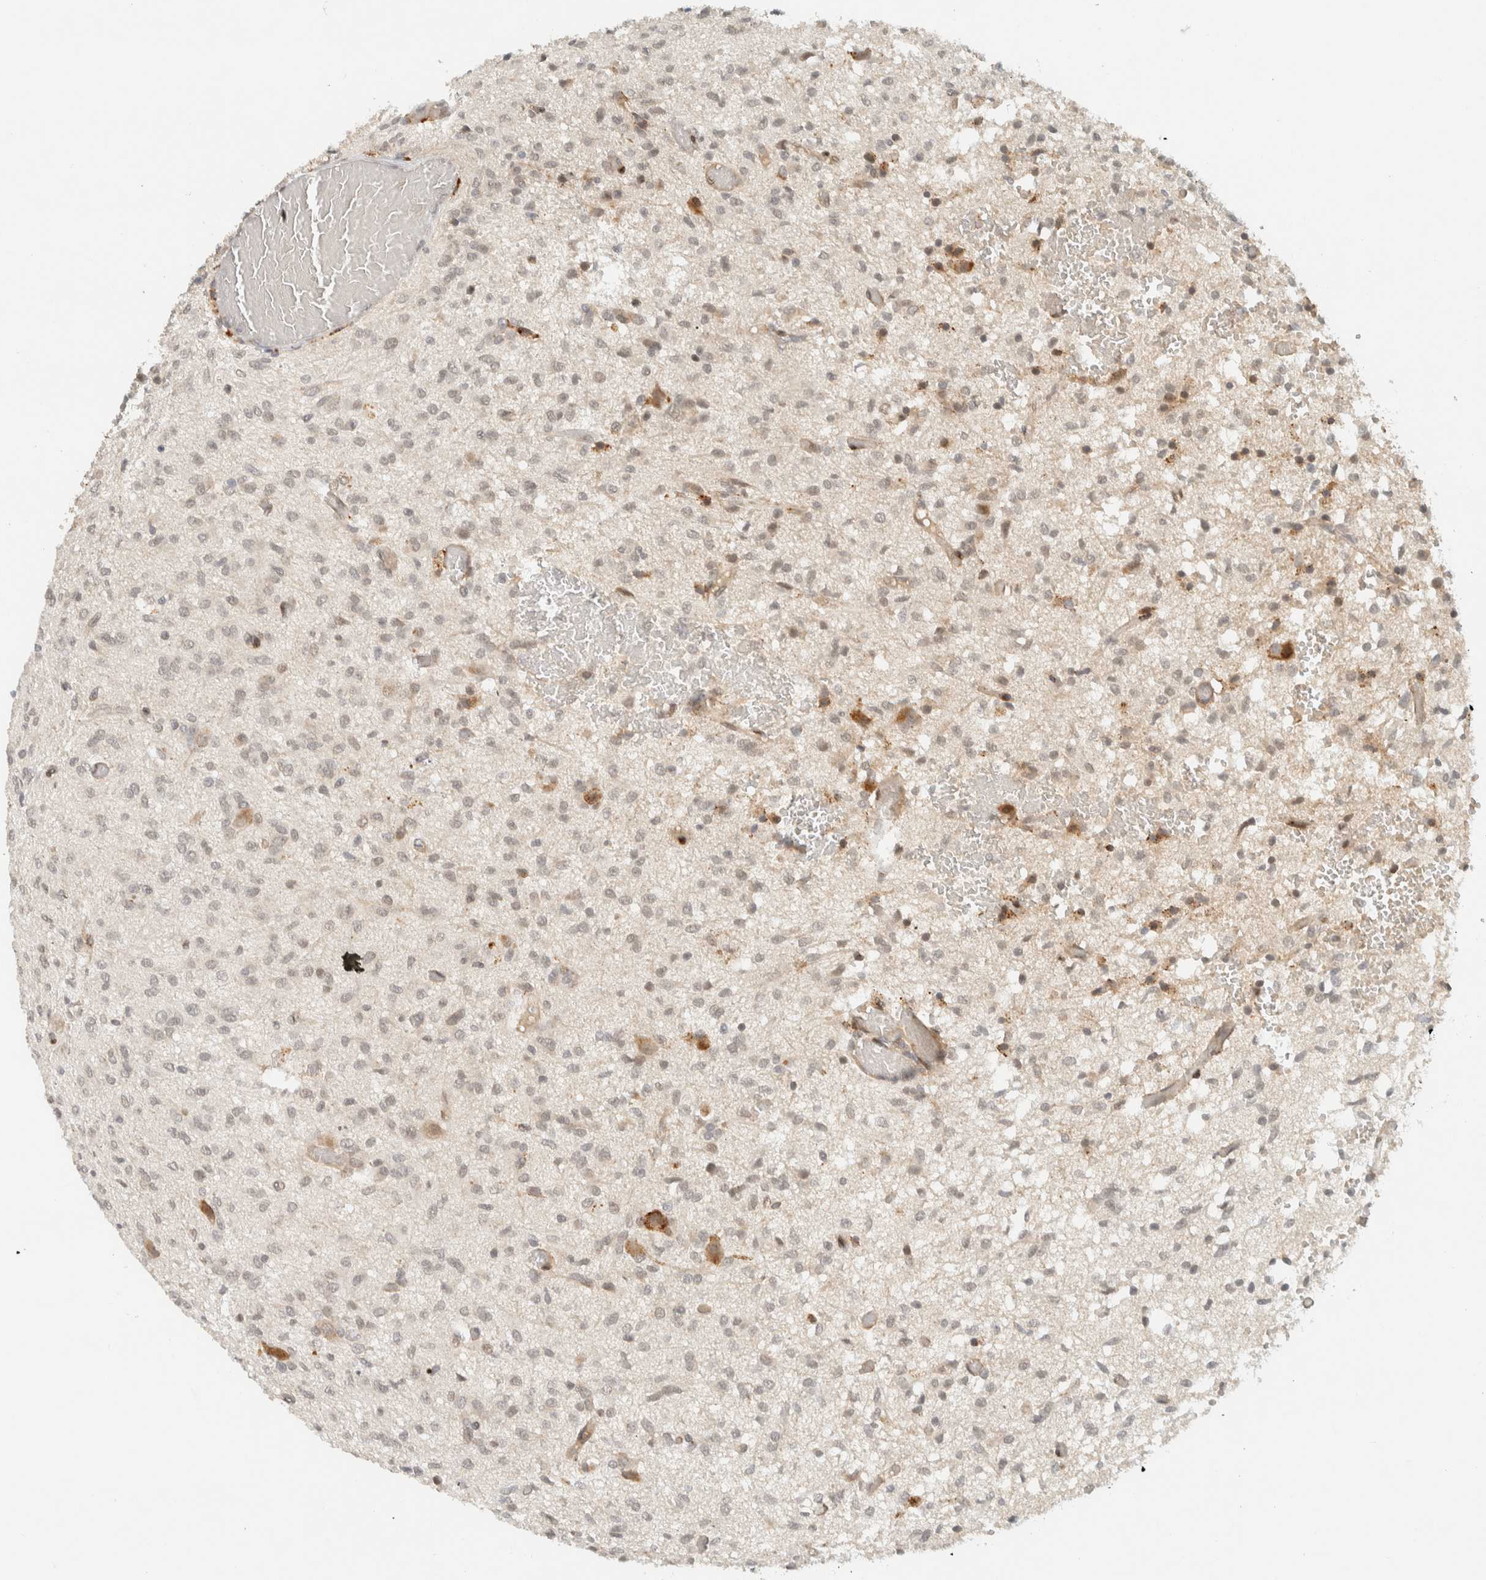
{"staining": {"intensity": "weak", "quantity": "<25%", "location": "cytoplasmic/membranous,nuclear"}, "tissue": "glioma", "cell_type": "Tumor cells", "image_type": "cancer", "snomed": [{"axis": "morphology", "description": "Glioma, malignant, High grade"}, {"axis": "topography", "description": "Brain"}], "caption": "Human glioma stained for a protein using IHC shows no positivity in tumor cells.", "gene": "ITPRID1", "patient": {"sex": "female", "age": 59}}